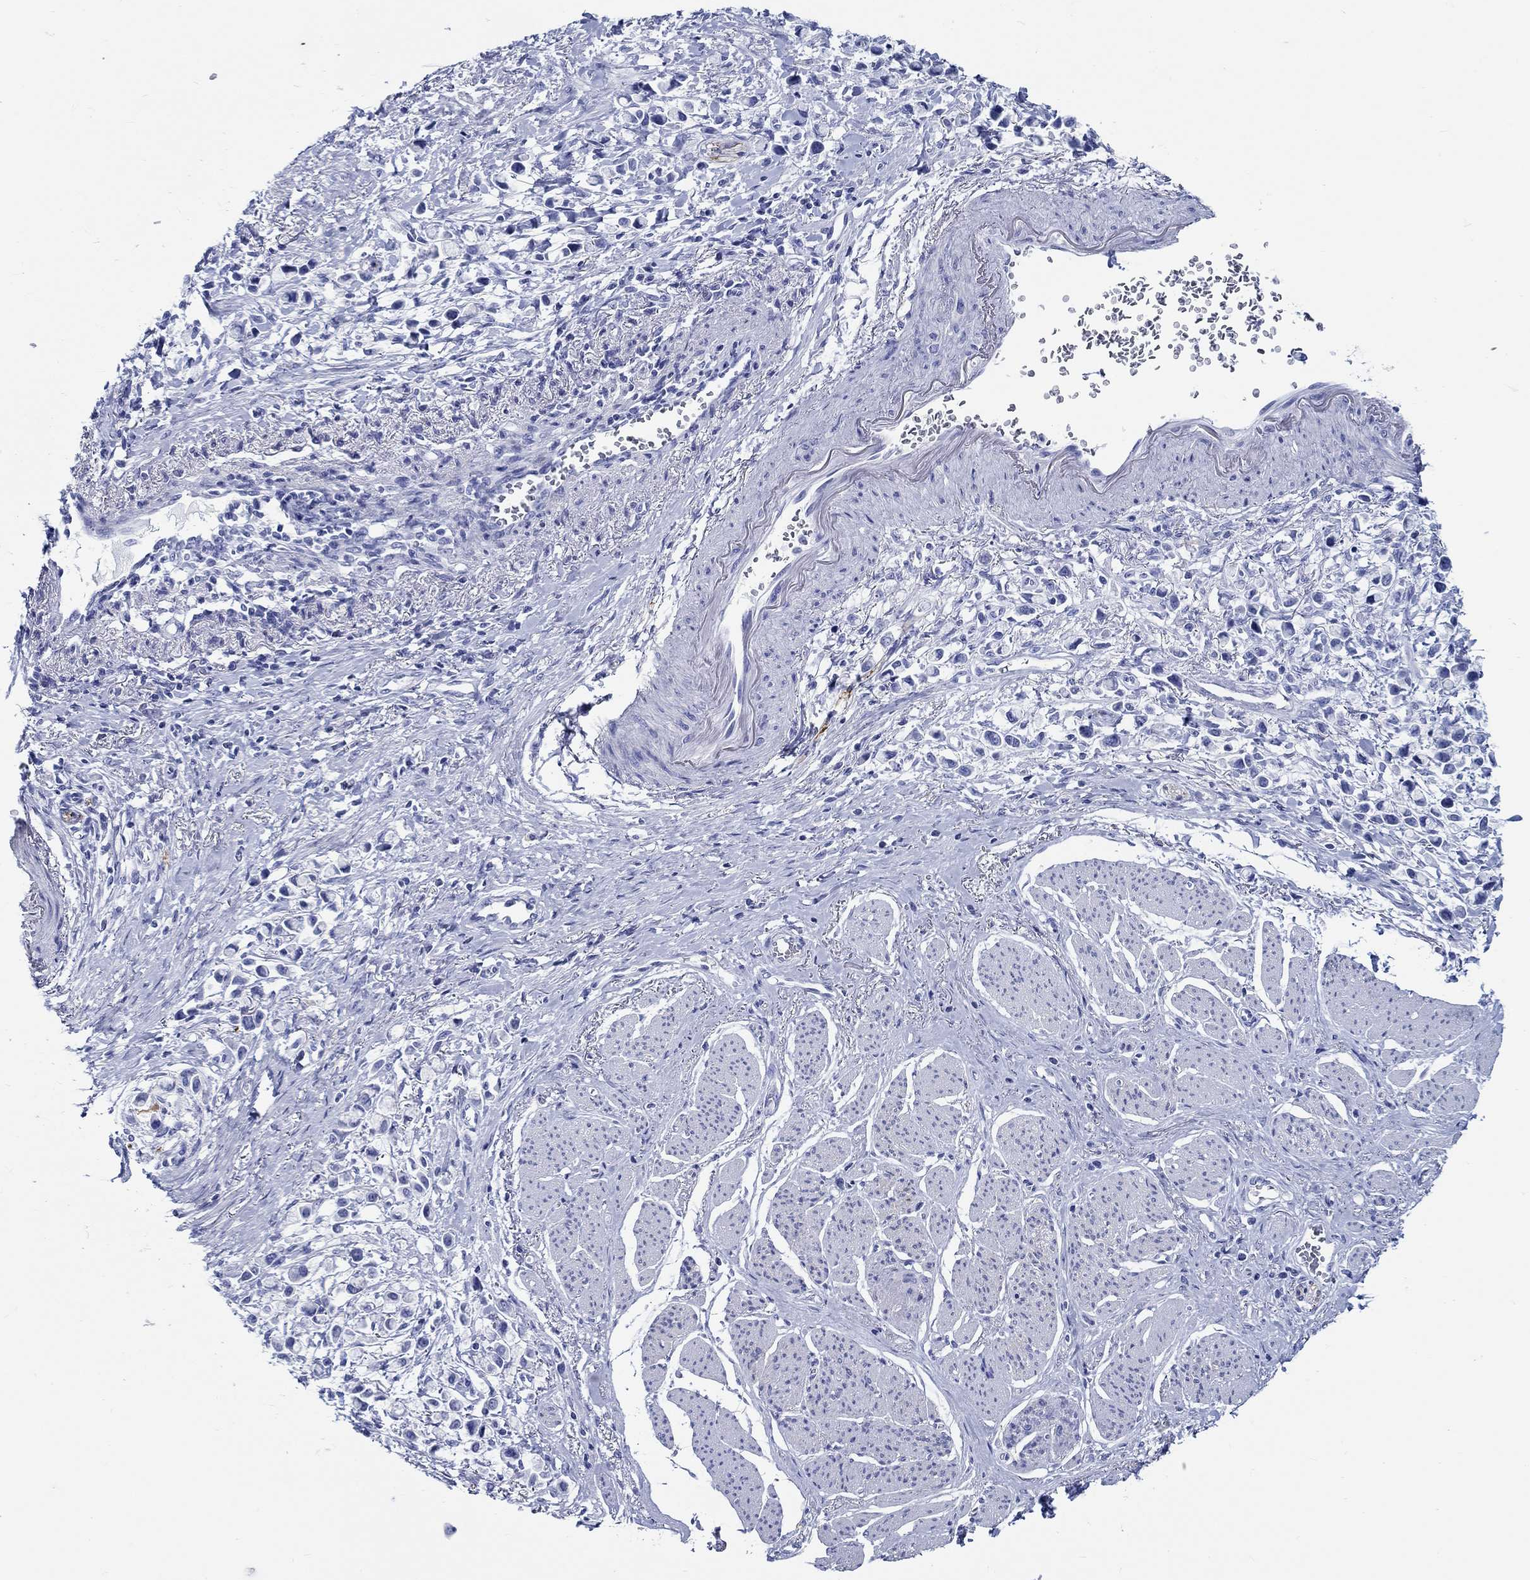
{"staining": {"intensity": "negative", "quantity": "none", "location": "none"}, "tissue": "stomach cancer", "cell_type": "Tumor cells", "image_type": "cancer", "snomed": [{"axis": "morphology", "description": "Adenocarcinoma, NOS"}, {"axis": "topography", "description": "Stomach"}], "caption": "Tumor cells are negative for protein expression in human stomach adenocarcinoma.", "gene": "FBXO2", "patient": {"sex": "female", "age": 81}}